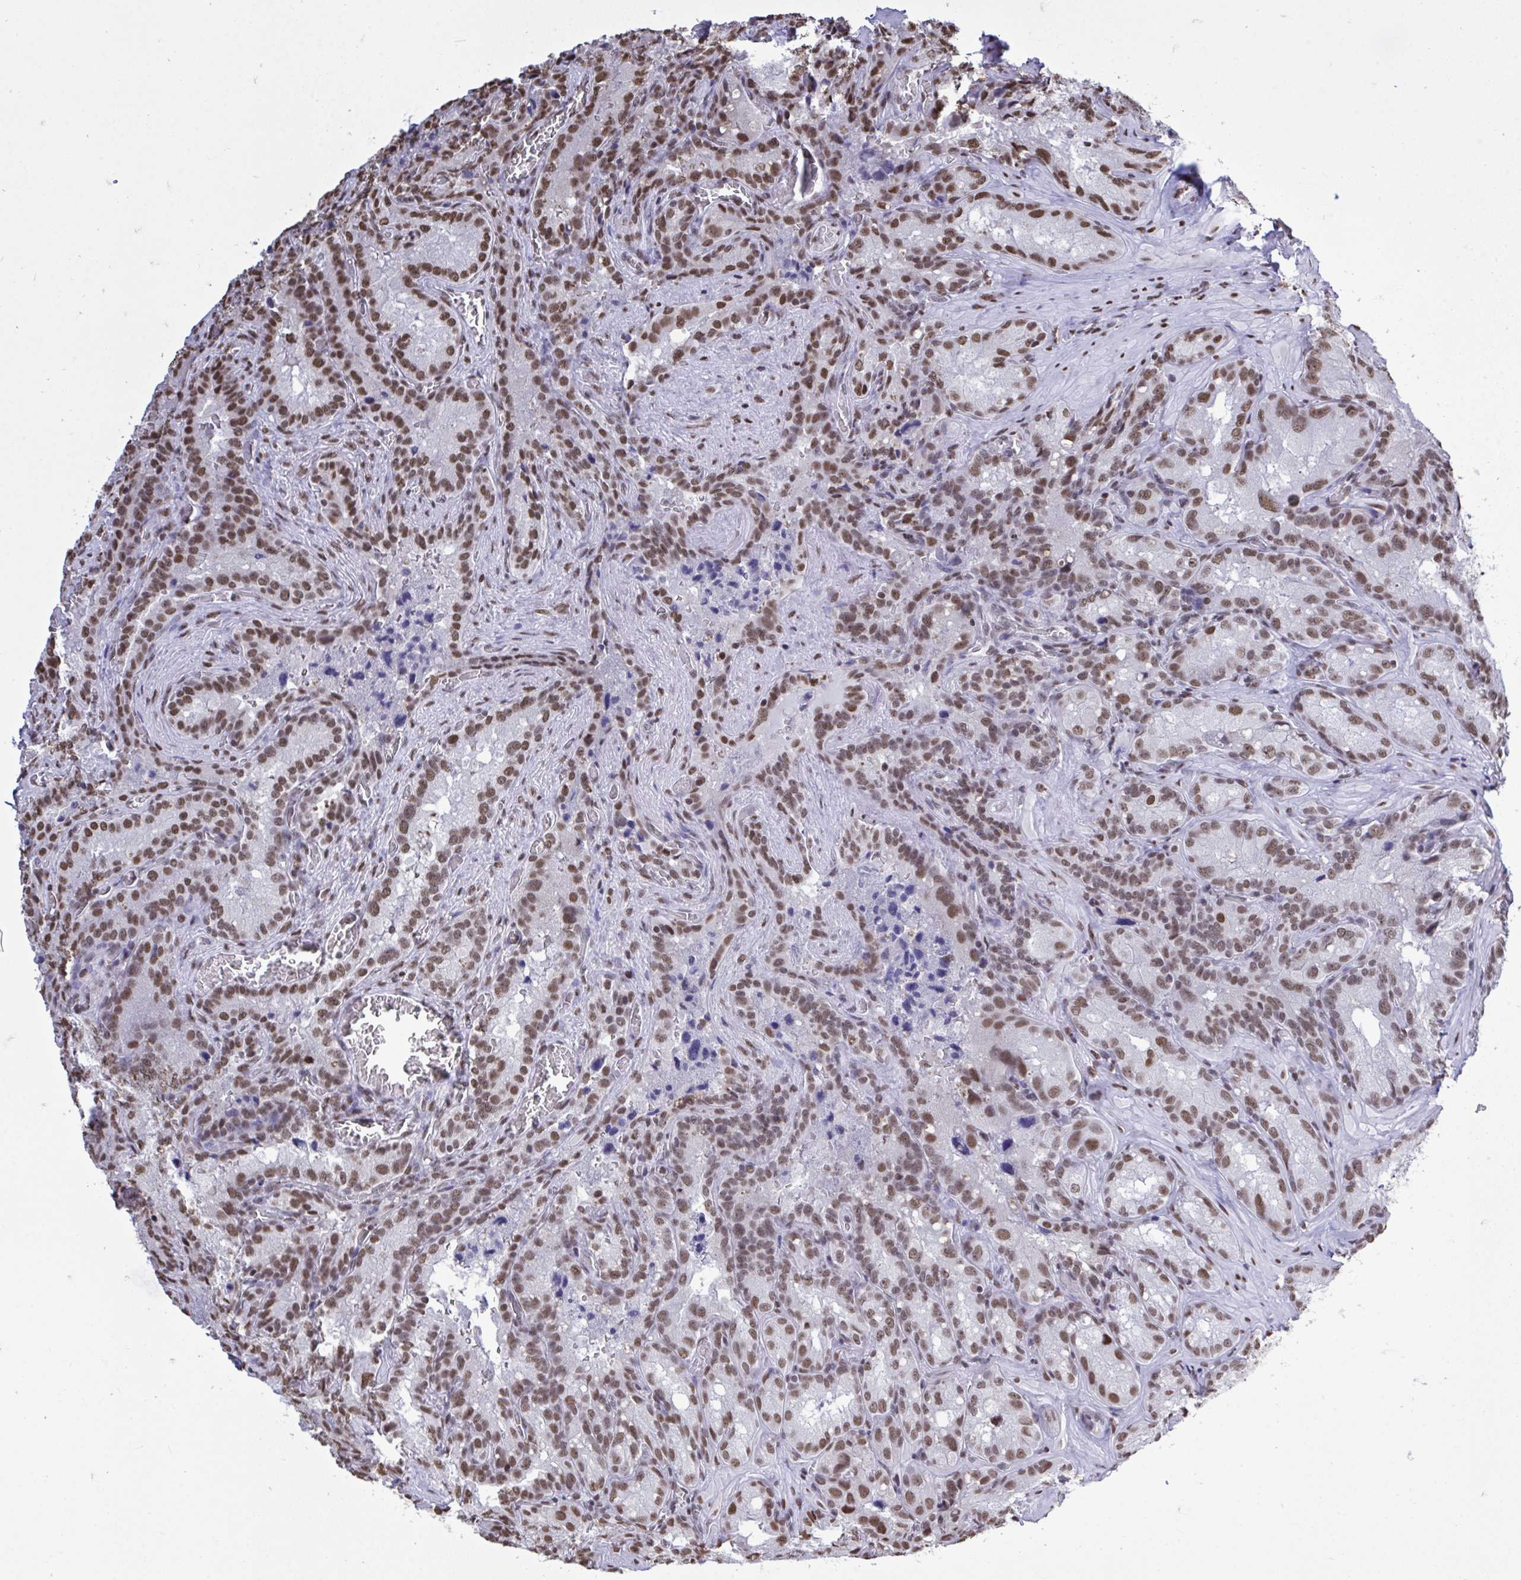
{"staining": {"intensity": "strong", "quantity": ">75%", "location": "nuclear"}, "tissue": "seminal vesicle", "cell_type": "Glandular cells", "image_type": "normal", "snomed": [{"axis": "morphology", "description": "Normal tissue, NOS"}, {"axis": "topography", "description": "Seminal veicle"}], "caption": "There is high levels of strong nuclear positivity in glandular cells of normal seminal vesicle, as demonstrated by immunohistochemical staining (brown color).", "gene": "HNRNPDL", "patient": {"sex": "male", "age": 47}}